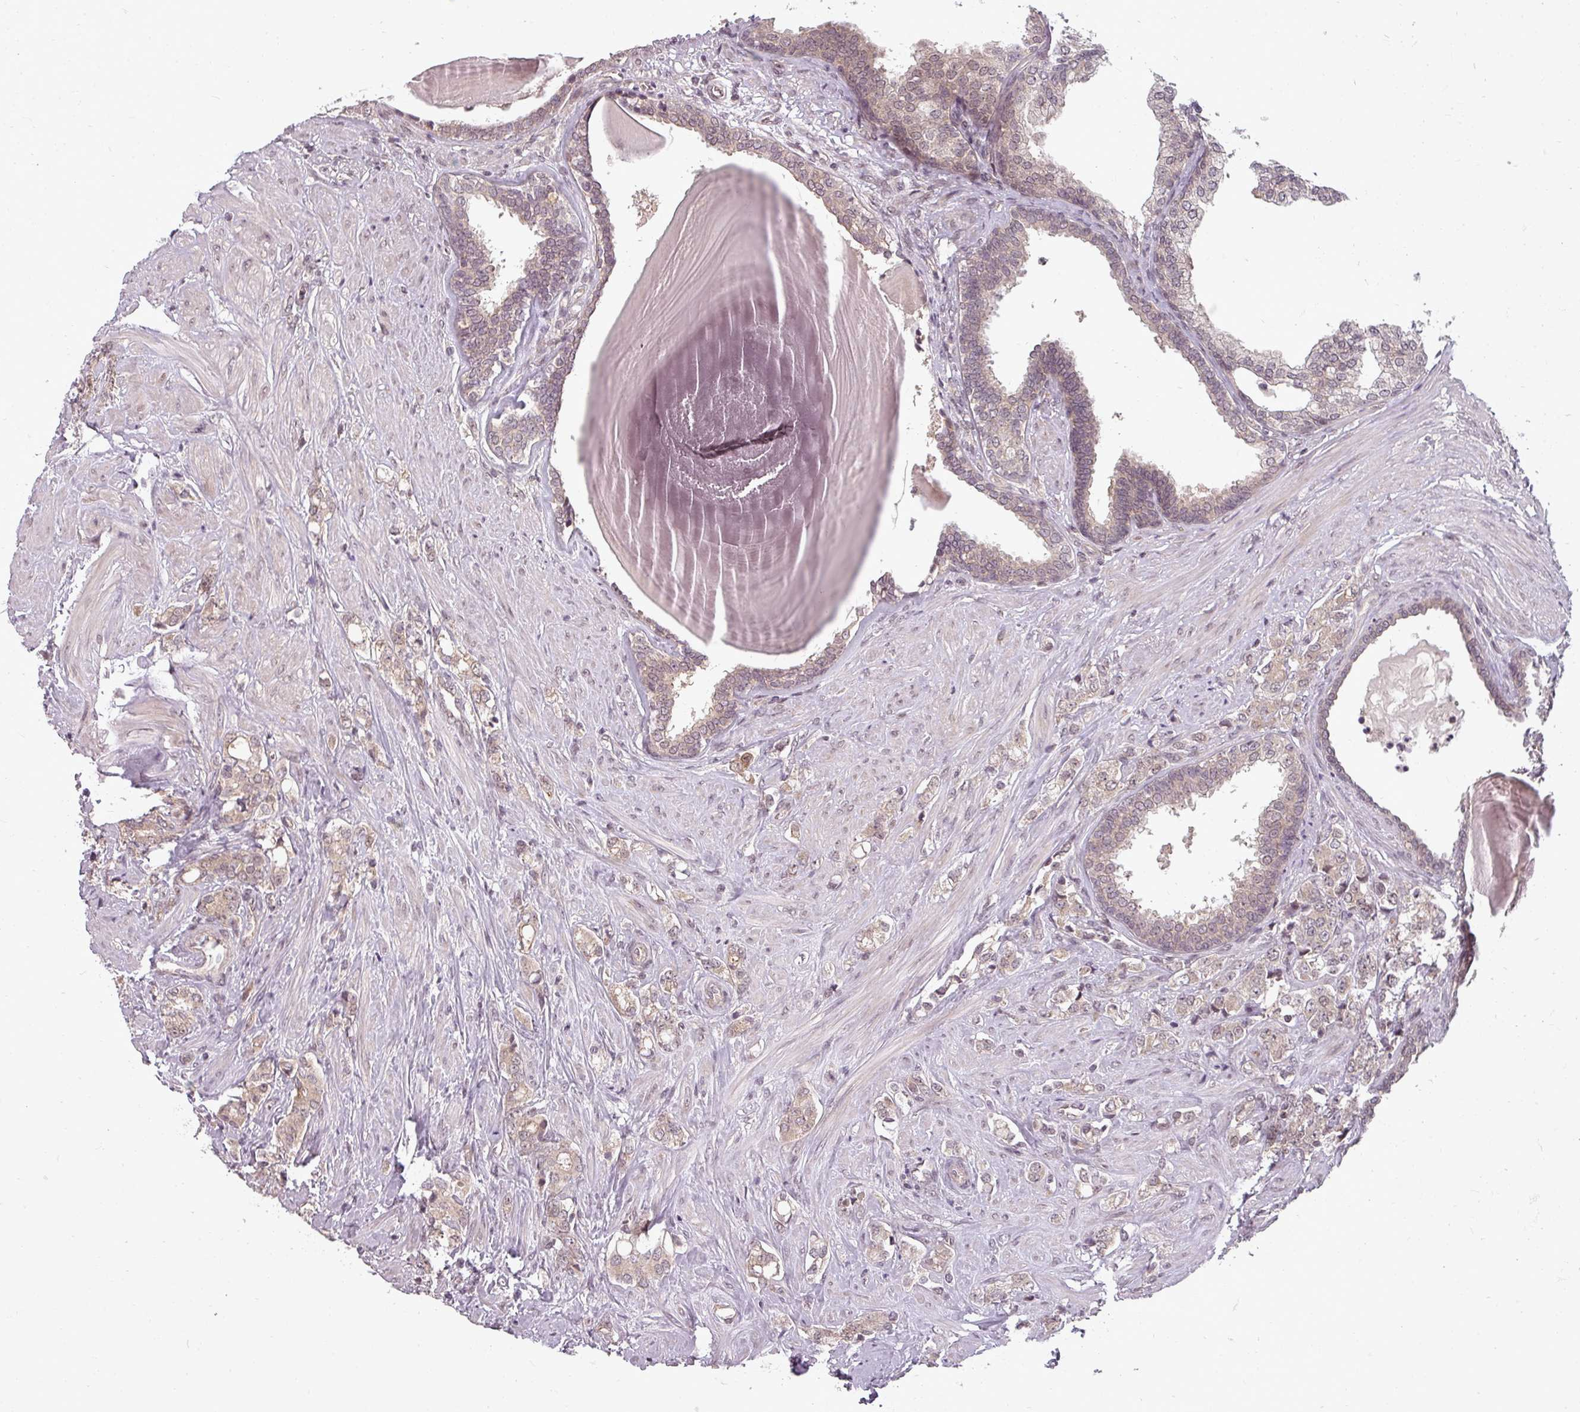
{"staining": {"intensity": "weak", "quantity": ">75%", "location": "cytoplasmic/membranous"}, "tissue": "prostate cancer", "cell_type": "Tumor cells", "image_type": "cancer", "snomed": [{"axis": "morphology", "description": "Adenocarcinoma, High grade"}, {"axis": "topography", "description": "Prostate"}], "caption": "Protein staining by IHC shows weak cytoplasmic/membranous expression in approximately >75% of tumor cells in prostate high-grade adenocarcinoma. The protein is shown in brown color, while the nuclei are stained blue.", "gene": "CLIC1", "patient": {"sex": "male", "age": 62}}